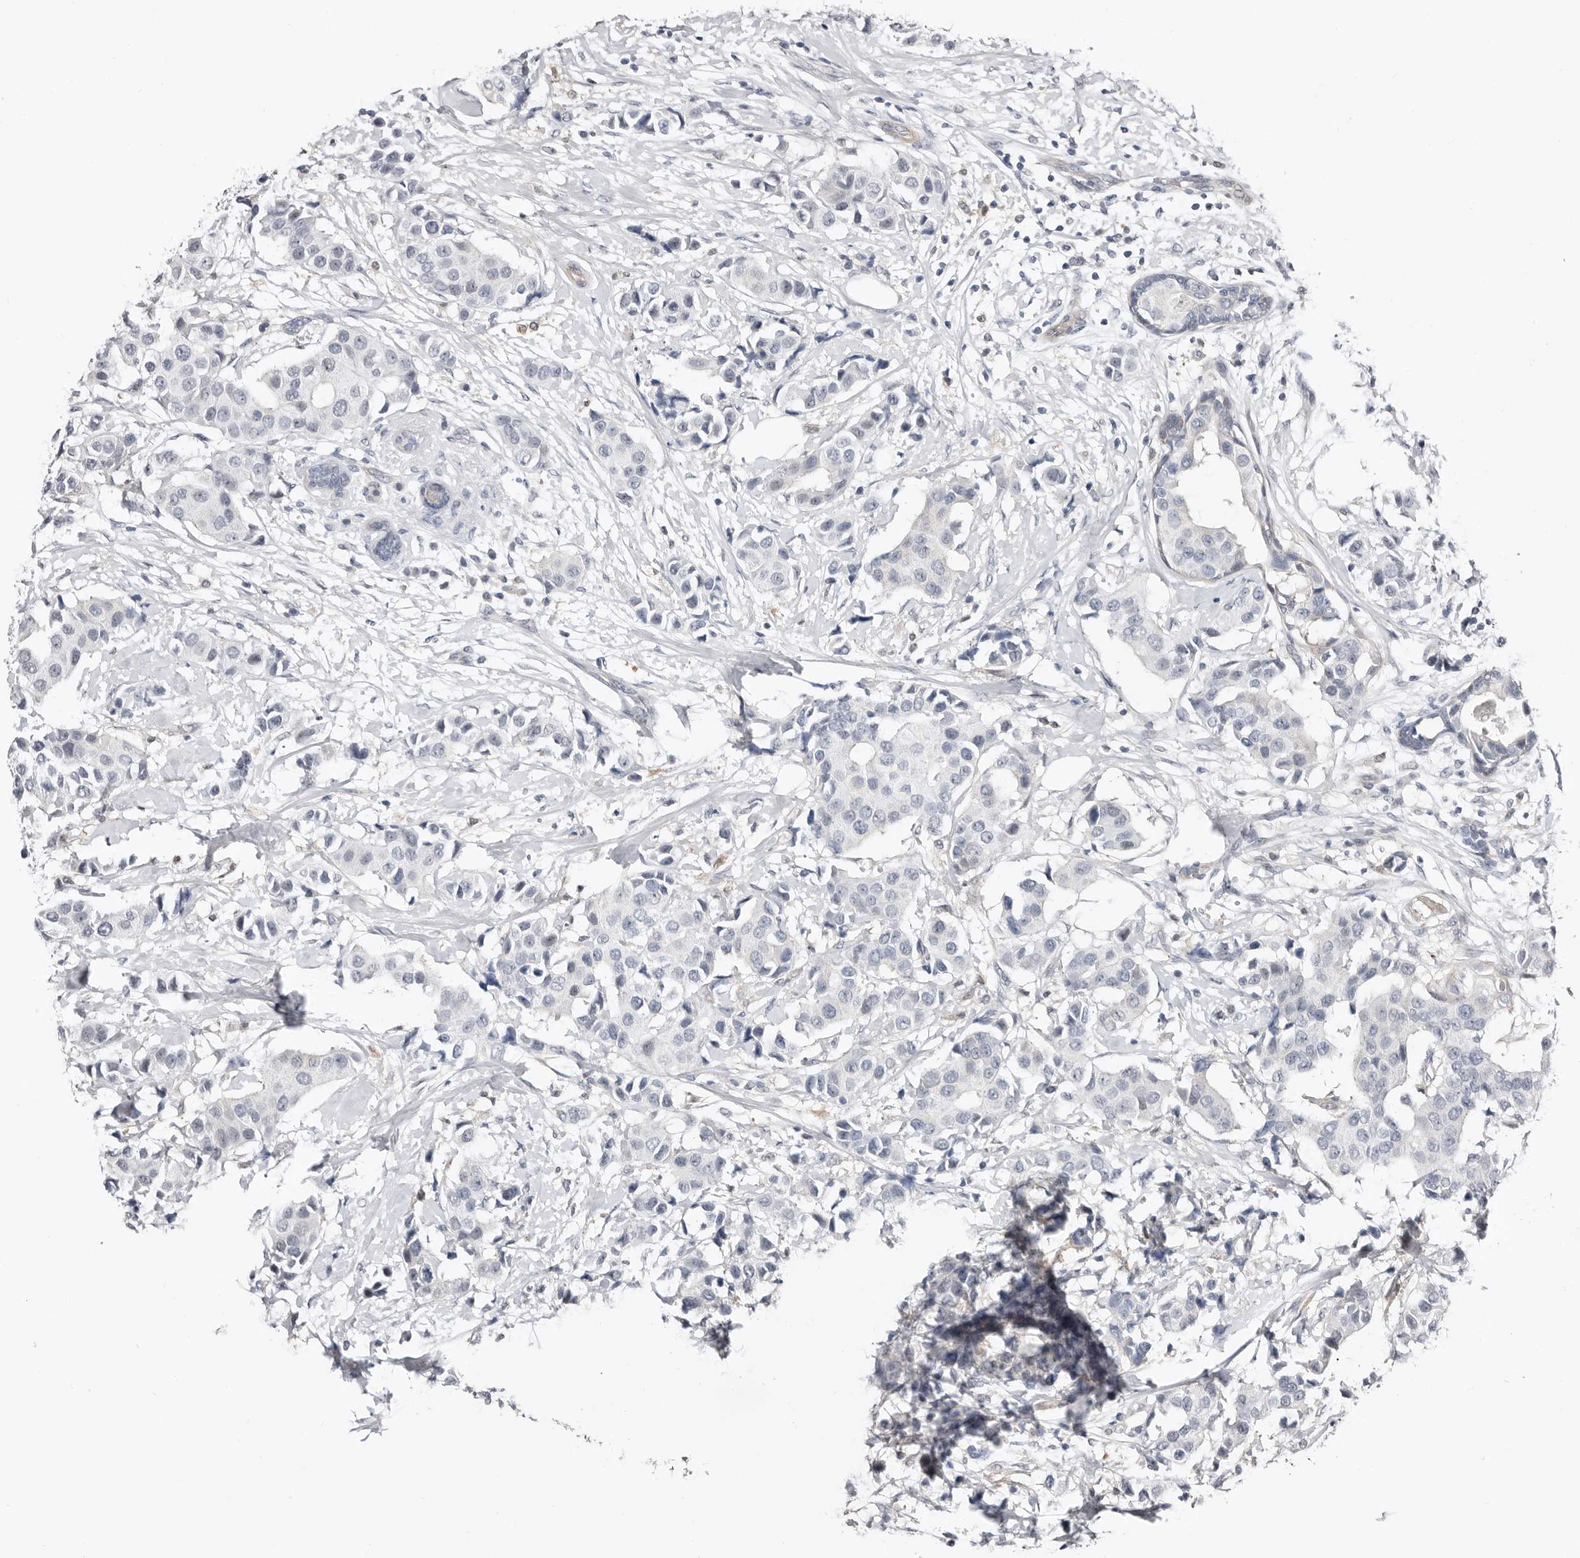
{"staining": {"intensity": "negative", "quantity": "none", "location": "none"}, "tissue": "breast cancer", "cell_type": "Tumor cells", "image_type": "cancer", "snomed": [{"axis": "morphology", "description": "Normal tissue, NOS"}, {"axis": "morphology", "description": "Duct carcinoma"}, {"axis": "topography", "description": "Breast"}], "caption": "Tumor cells show no significant expression in breast cancer.", "gene": "ASRGL1", "patient": {"sex": "female", "age": 39}}